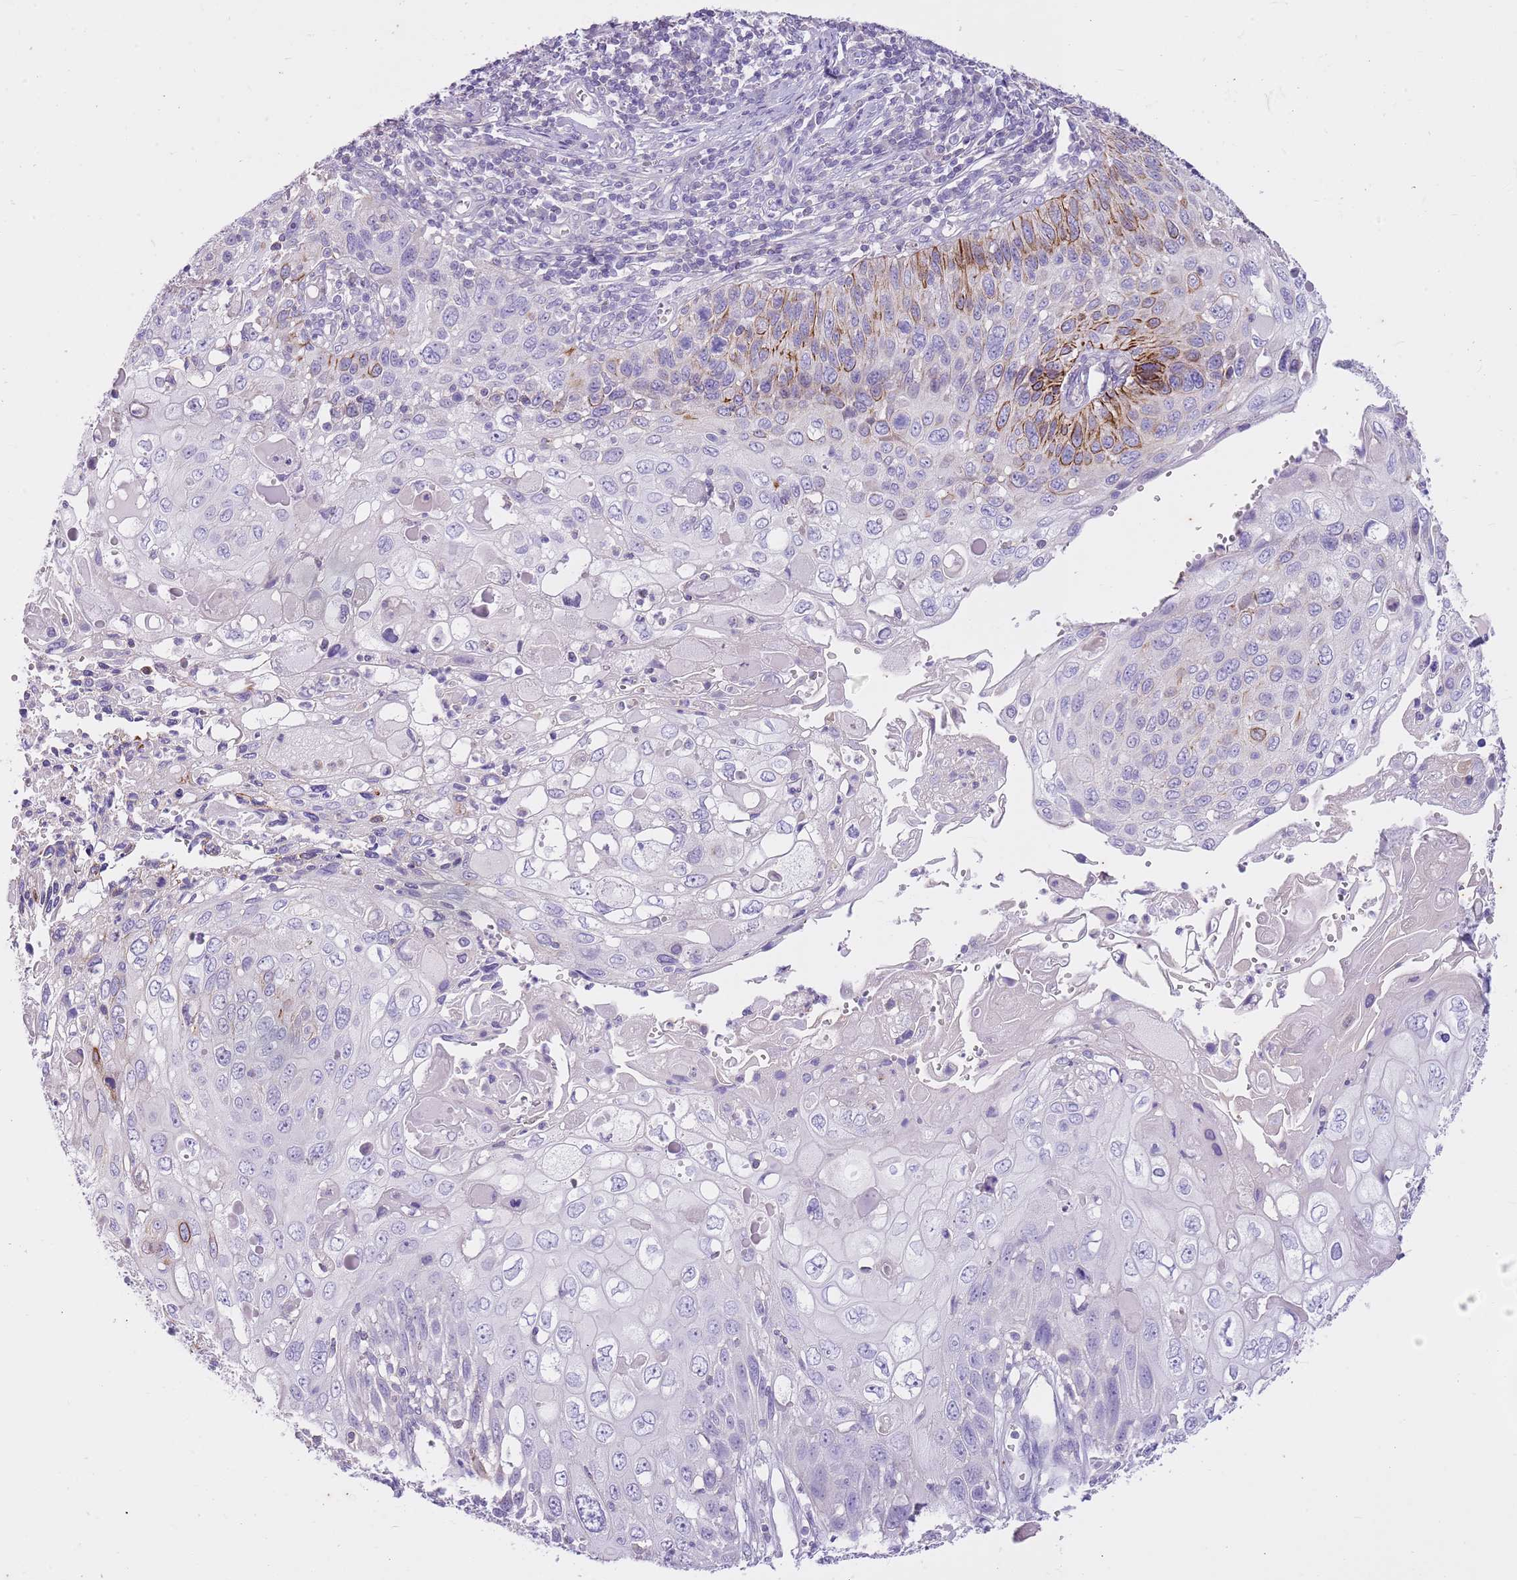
{"staining": {"intensity": "strong", "quantity": "<25%", "location": "cytoplasmic/membranous"}, "tissue": "cervical cancer", "cell_type": "Tumor cells", "image_type": "cancer", "snomed": [{"axis": "morphology", "description": "Squamous cell carcinoma, NOS"}, {"axis": "topography", "description": "Cervix"}], "caption": "Protein expression analysis of human squamous cell carcinoma (cervical) reveals strong cytoplasmic/membranous positivity in approximately <25% of tumor cells. The staining is performed using DAB brown chromogen to label protein expression. The nuclei are counter-stained blue using hematoxylin.", "gene": "CNPPD1", "patient": {"sex": "female", "age": 70}}